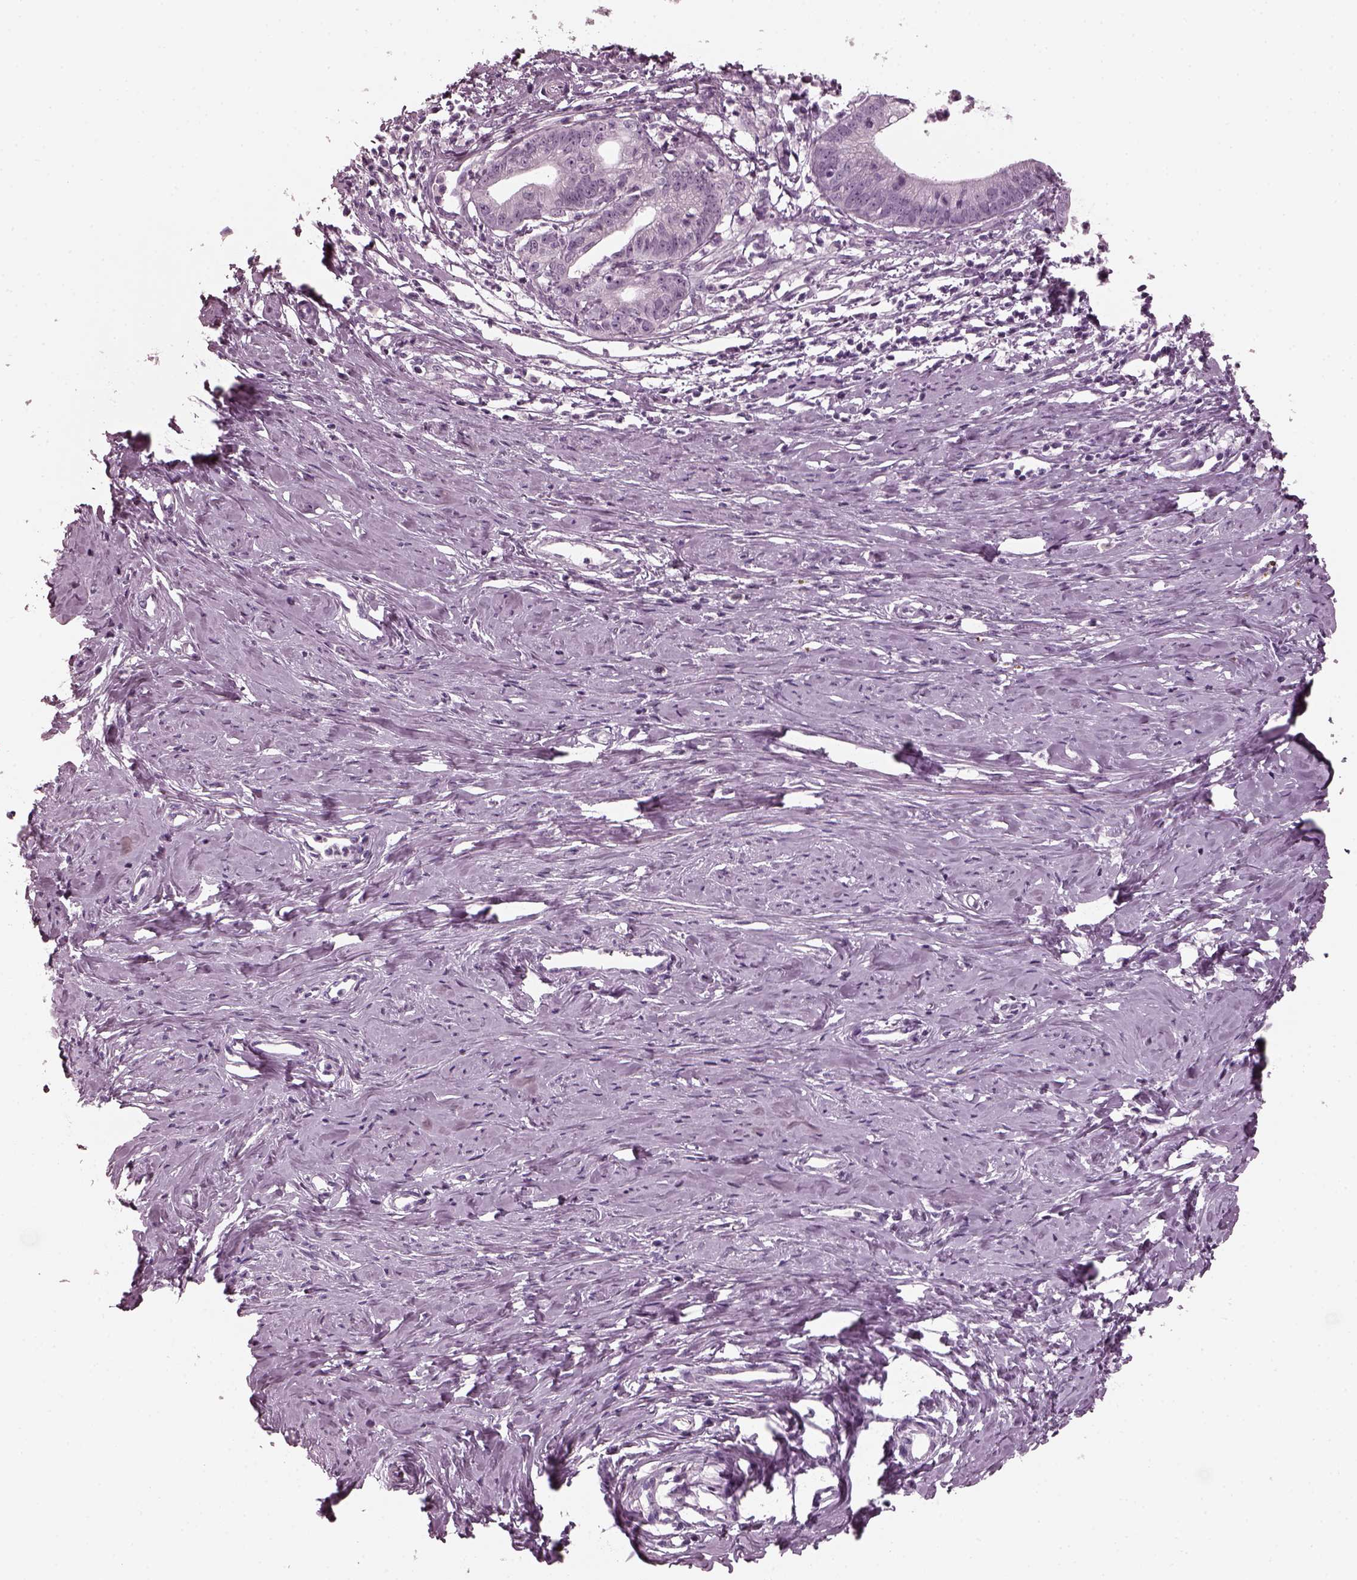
{"staining": {"intensity": "negative", "quantity": "none", "location": "none"}, "tissue": "cervical cancer", "cell_type": "Tumor cells", "image_type": "cancer", "snomed": [{"axis": "morphology", "description": "Normal tissue, NOS"}, {"axis": "morphology", "description": "Adenocarcinoma, NOS"}, {"axis": "topography", "description": "Cervix"}], "caption": "This is an IHC image of cervical cancer. There is no staining in tumor cells.", "gene": "RCVRN", "patient": {"sex": "female", "age": 38}}